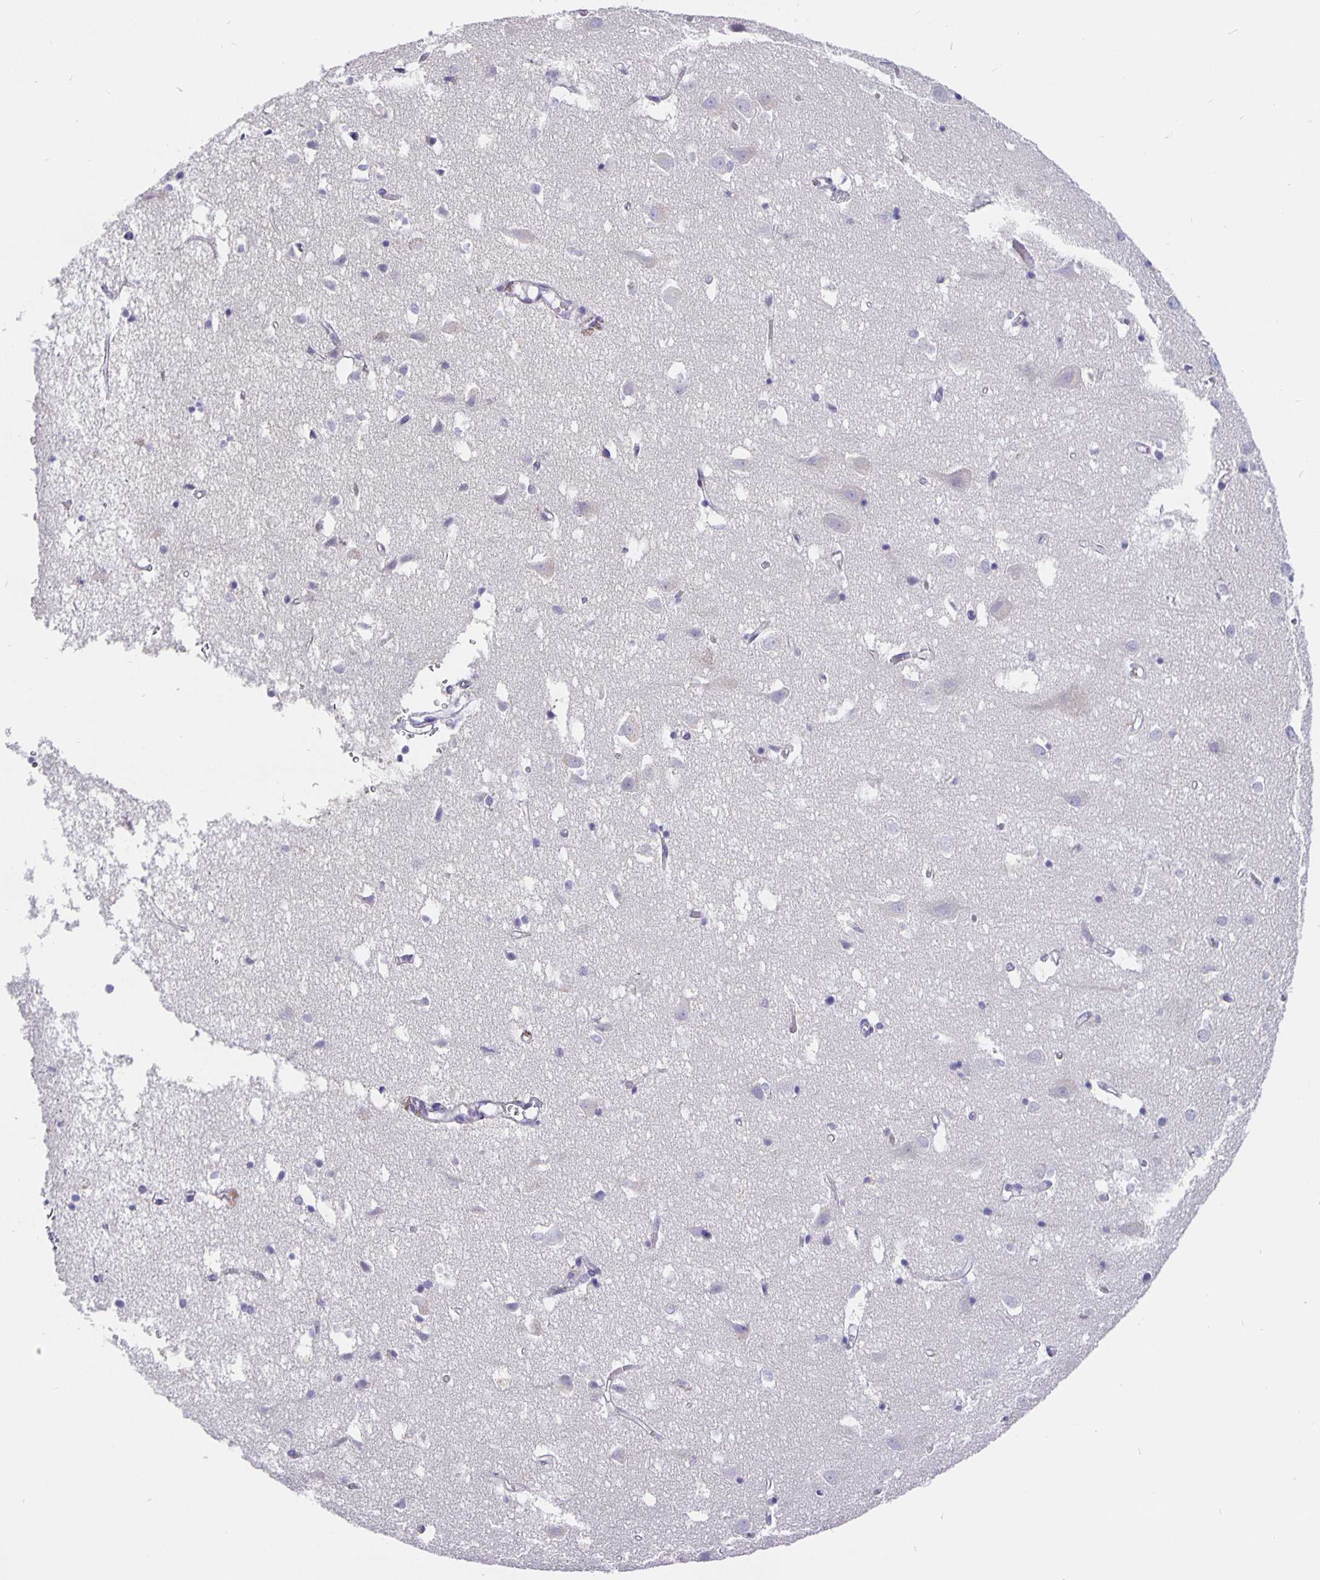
{"staining": {"intensity": "negative", "quantity": "none", "location": "none"}, "tissue": "cerebral cortex", "cell_type": "Endothelial cells", "image_type": "normal", "snomed": [{"axis": "morphology", "description": "Normal tissue, NOS"}, {"axis": "topography", "description": "Cerebral cortex"}], "caption": "IHC of unremarkable cerebral cortex demonstrates no expression in endothelial cells.", "gene": "CFAP74", "patient": {"sex": "male", "age": 70}}